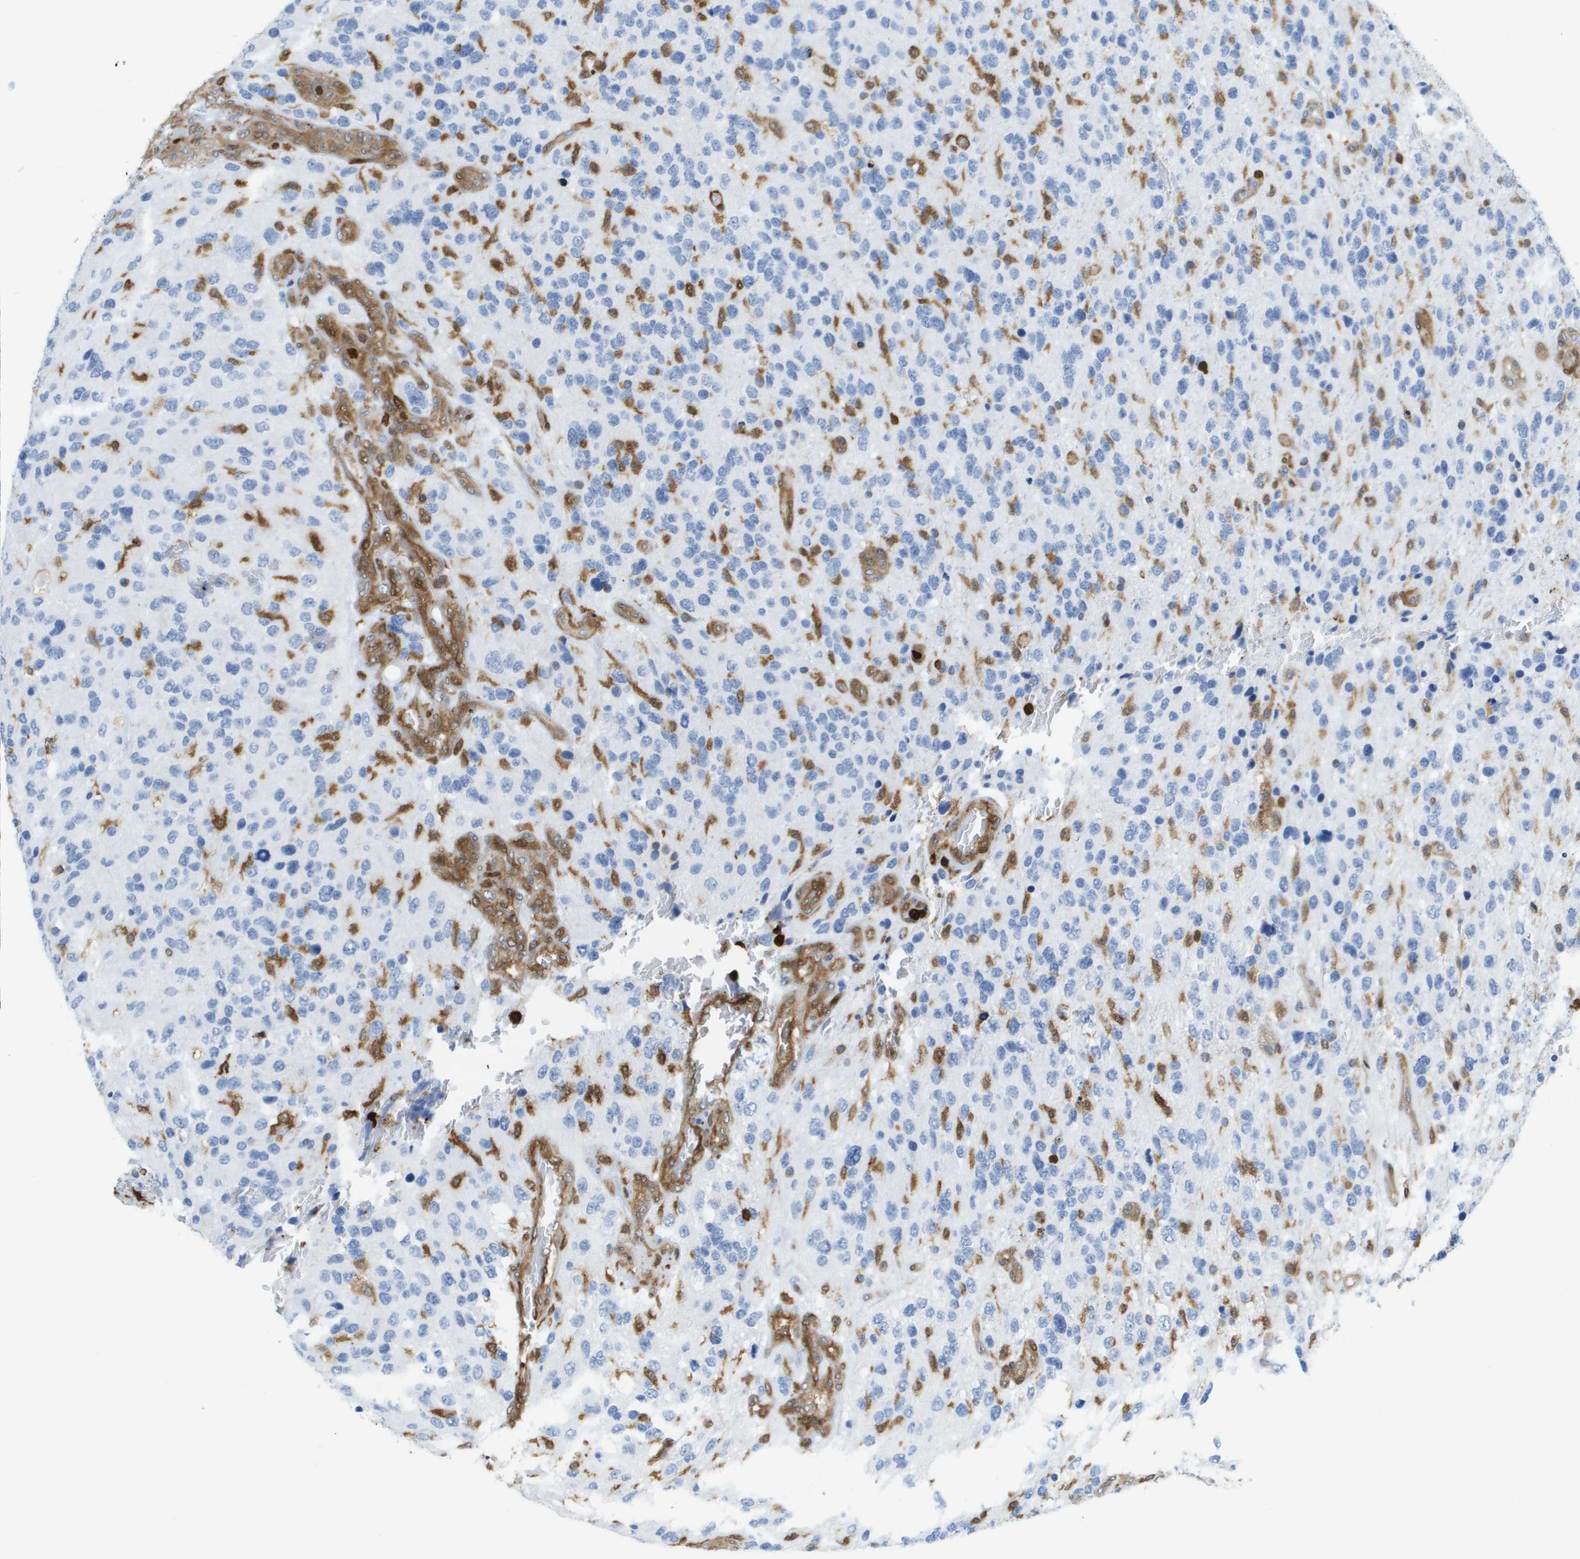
{"staining": {"intensity": "negative", "quantity": "none", "location": "none"}, "tissue": "glioma", "cell_type": "Tumor cells", "image_type": "cancer", "snomed": [{"axis": "morphology", "description": "Glioma, malignant, High grade"}, {"axis": "topography", "description": "Brain"}], "caption": "Human glioma stained for a protein using IHC shows no staining in tumor cells.", "gene": "DOCK5", "patient": {"sex": "female", "age": 58}}